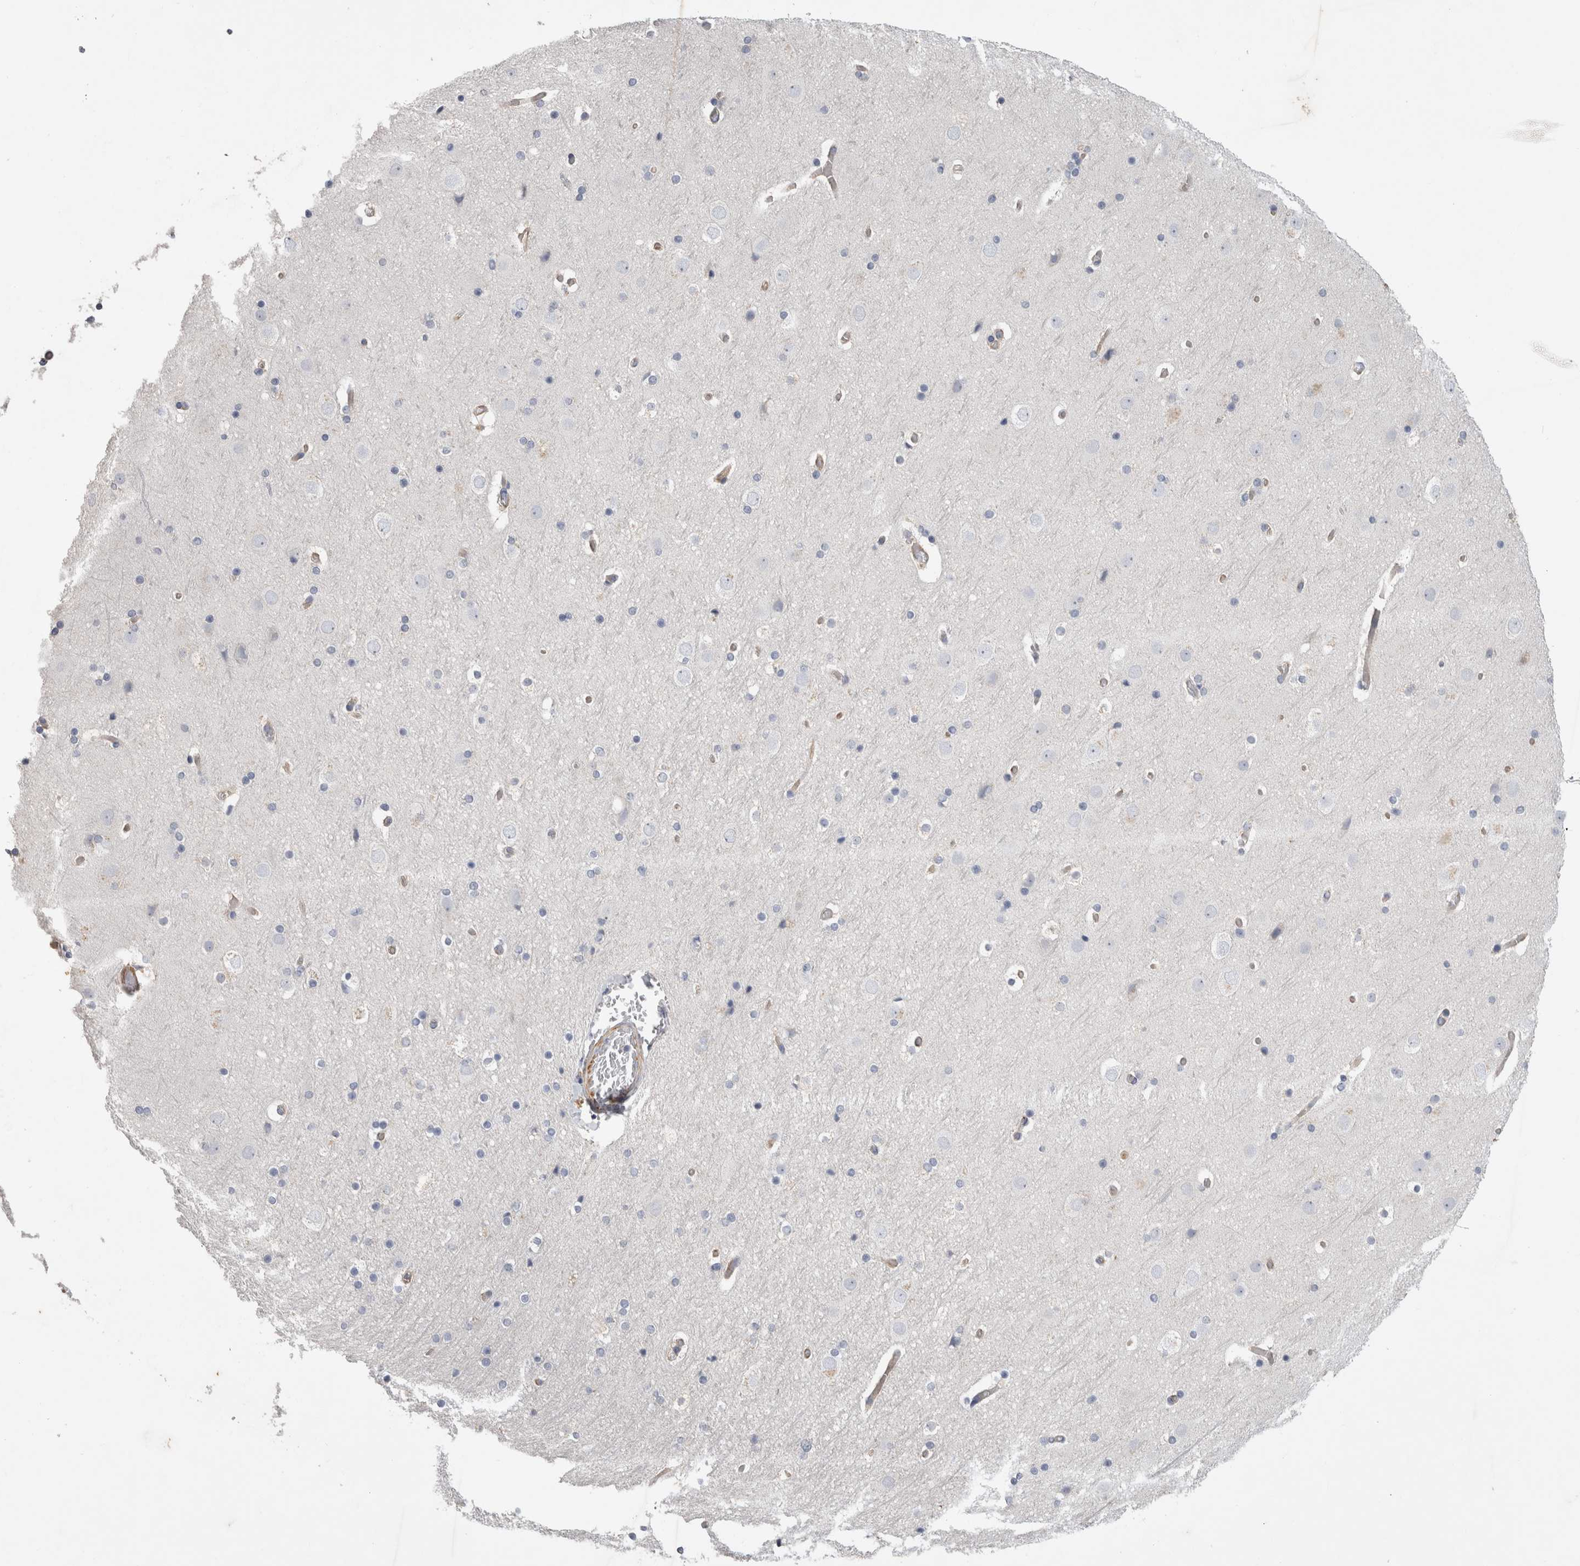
{"staining": {"intensity": "moderate", "quantity": ">75%", "location": "cytoplasmic/membranous"}, "tissue": "cerebral cortex", "cell_type": "Endothelial cells", "image_type": "normal", "snomed": [{"axis": "morphology", "description": "Normal tissue, NOS"}, {"axis": "topography", "description": "Cerebral cortex"}], "caption": "Moderate cytoplasmic/membranous positivity is identified in approximately >75% of endothelial cells in normal cerebral cortex.", "gene": "STRADB", "patient": {"sex": "male", "age": 57}}